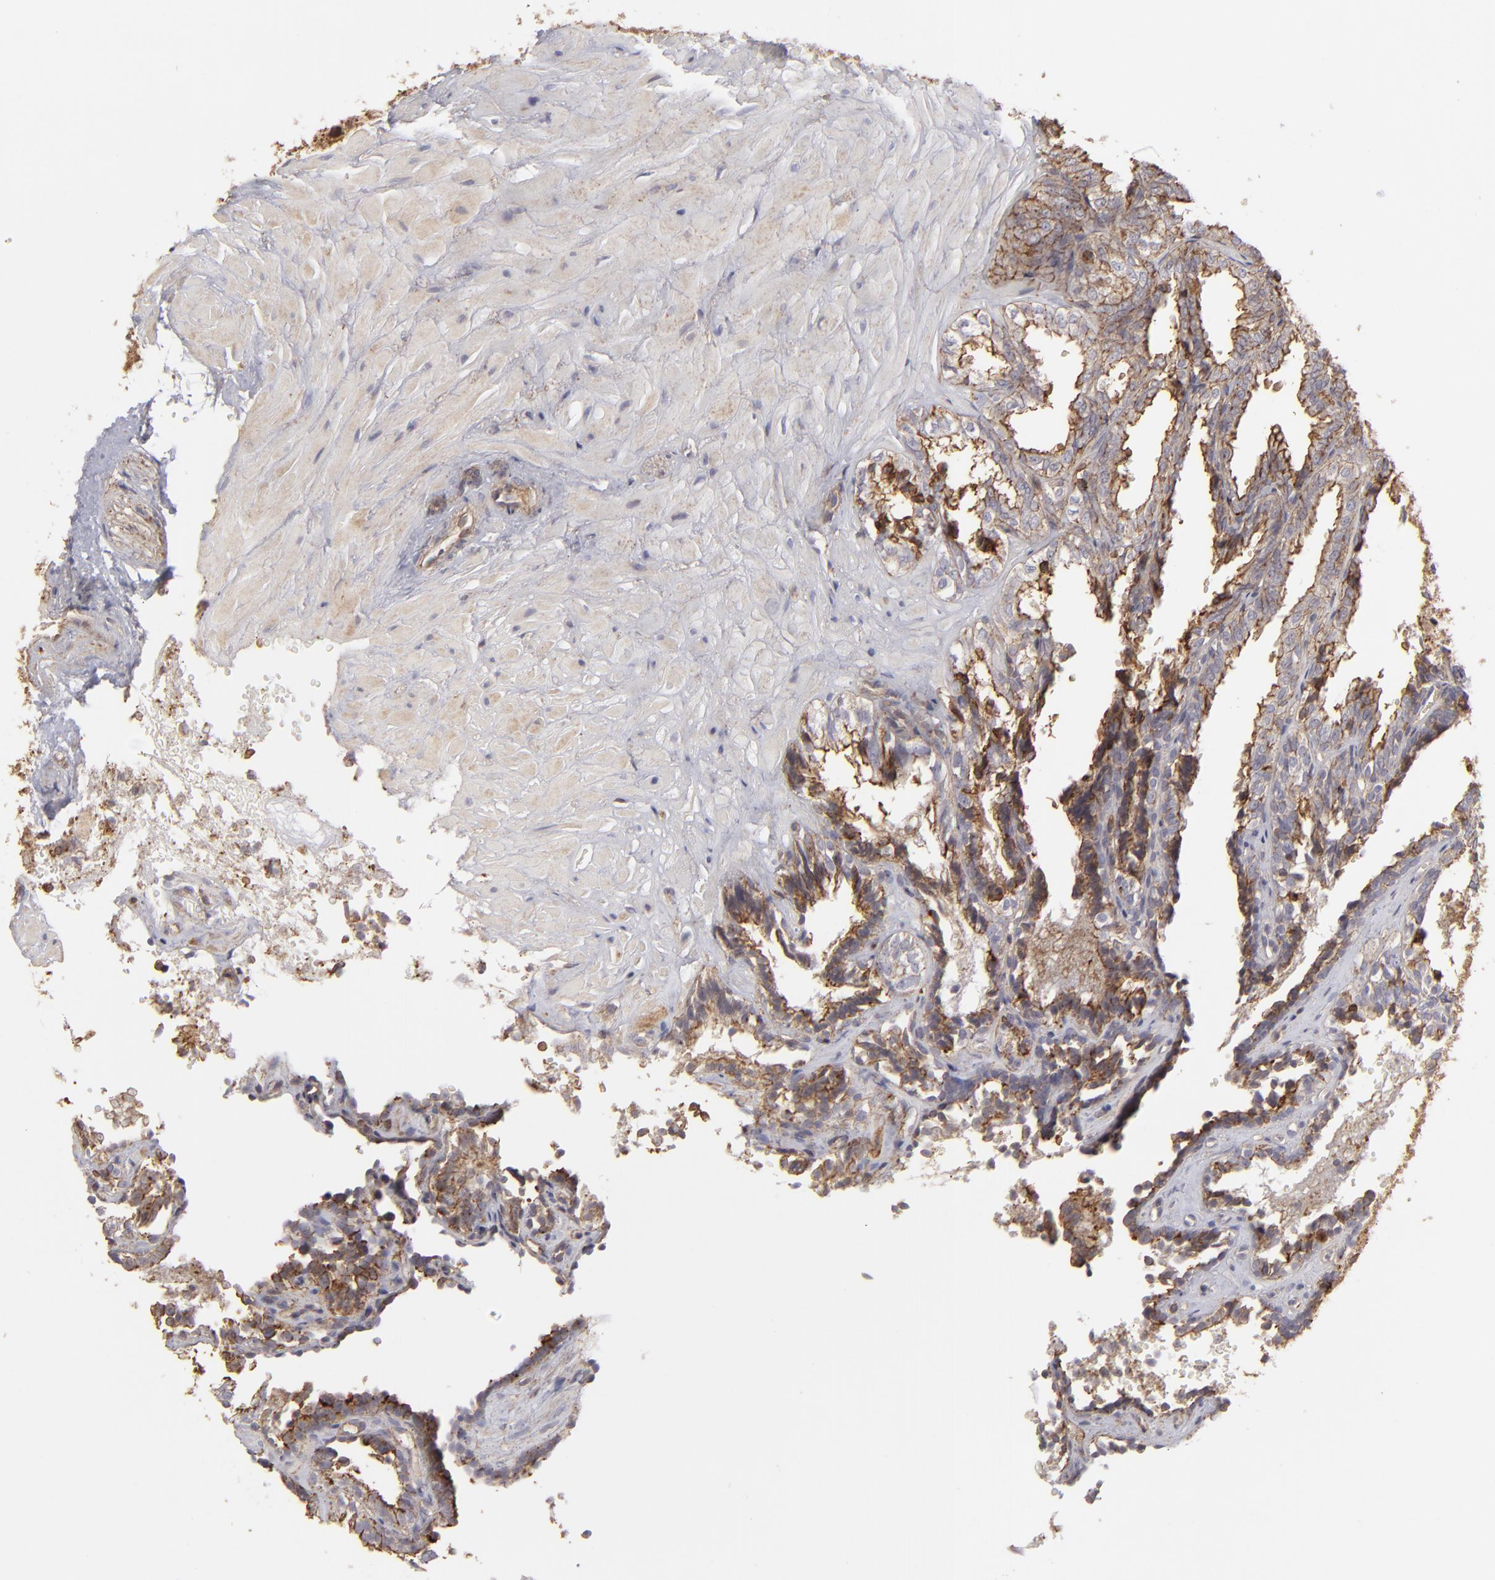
{"staining": {"intensity": "weak", "quantity": ">75%", "location": "cytoplasmic/membranous"}, "tissue": "seminal vesicle", "cell_type": "Glandular cells", "image_type": "normal", "snomed": [{"axis": "morphology", "description": "Normal tissue, NOS"}, {"axis": "topography", "description": "Seminal veicle"}], "caption": "Immunohistochemistry histopathology image of benign seminal vesicle: human seminal vesicle stained using IHC exhibits low levels of weak protein expression localized specifically in the cytoplasmic/membranous of glandular cells, appearing as a cytoplasmic/membranous brown color.", "gene": "ACTB", "patient": {"sex": "male", "age": 26}}